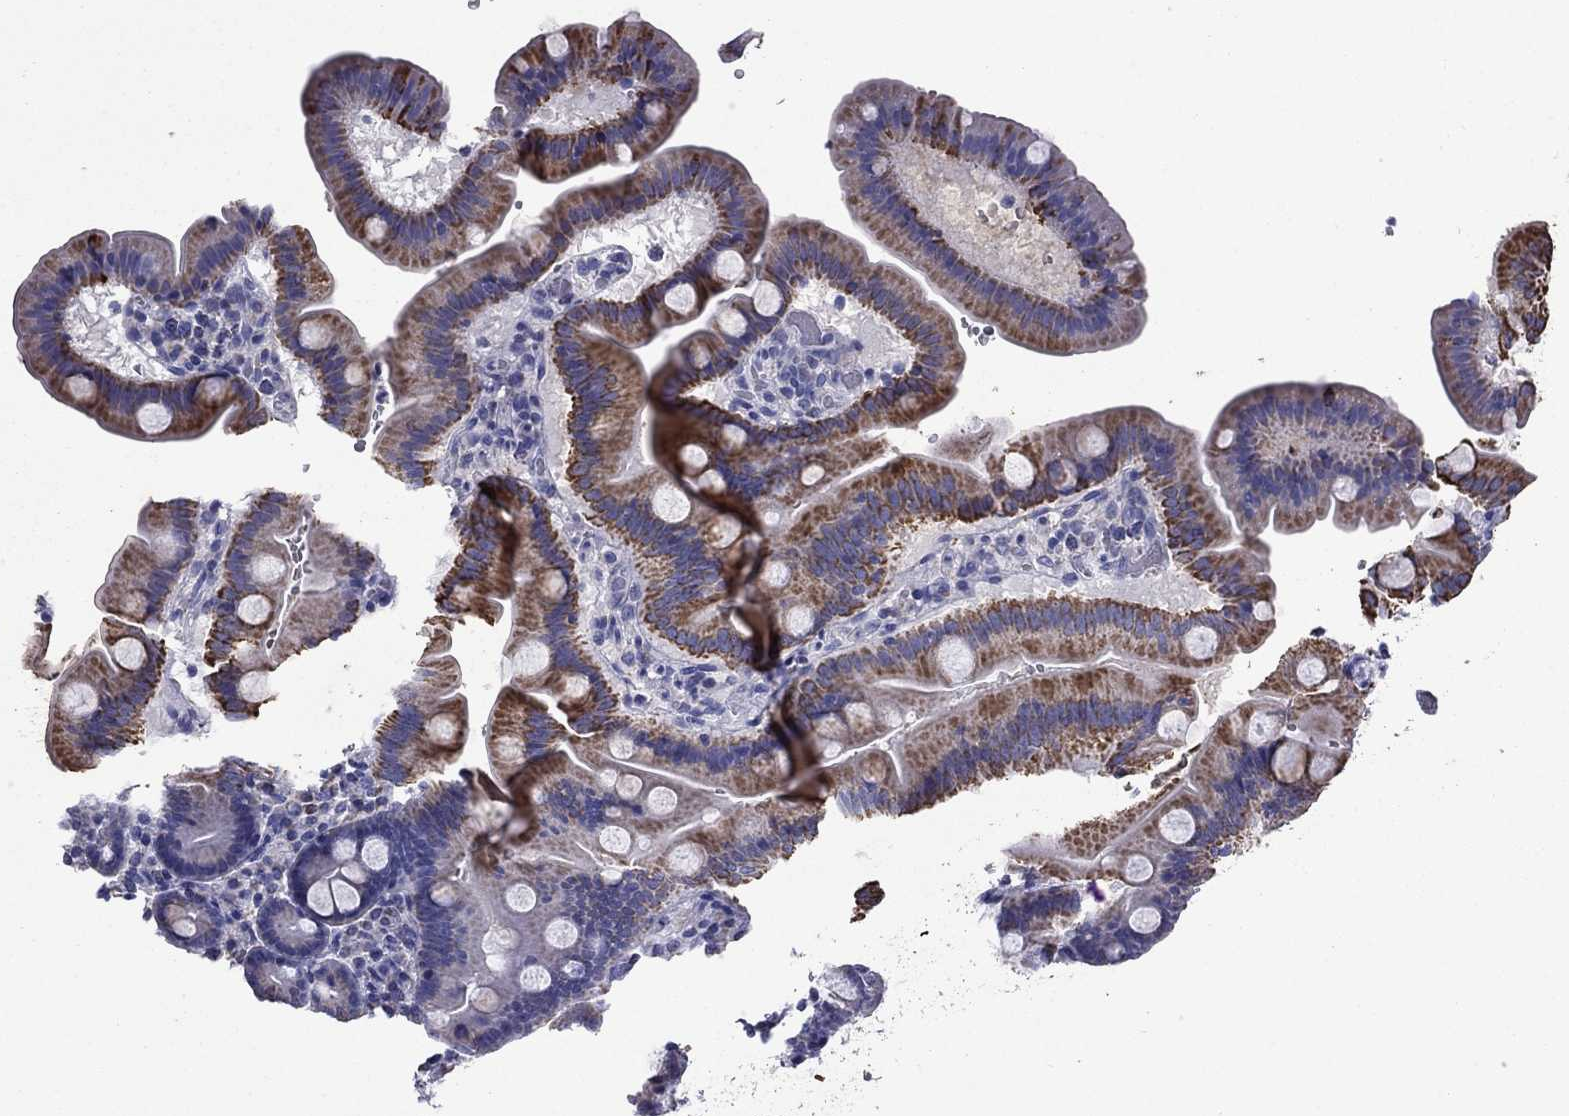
{"staining": {"intensity": "strong", "quantity": ">75%", "location": "cytoplasmic/membranous"}, "tissue": "duodenum", "cell_type": "Glandular cells", "image_type": "normal", "snomed": [{"axis": "morphology", "description": "Normal tissue, NOS"}, {"axis": "topography", "description": "Duodenum"}], "caption": "An image showing strong cytoplasmic/membranous expression in approximately >75% of glandular cells in normal duodenum, as visualized by brown immunohistochemical staining.", "gene": "ACADSB", "patient": {"sex": "male", "age": 59}}